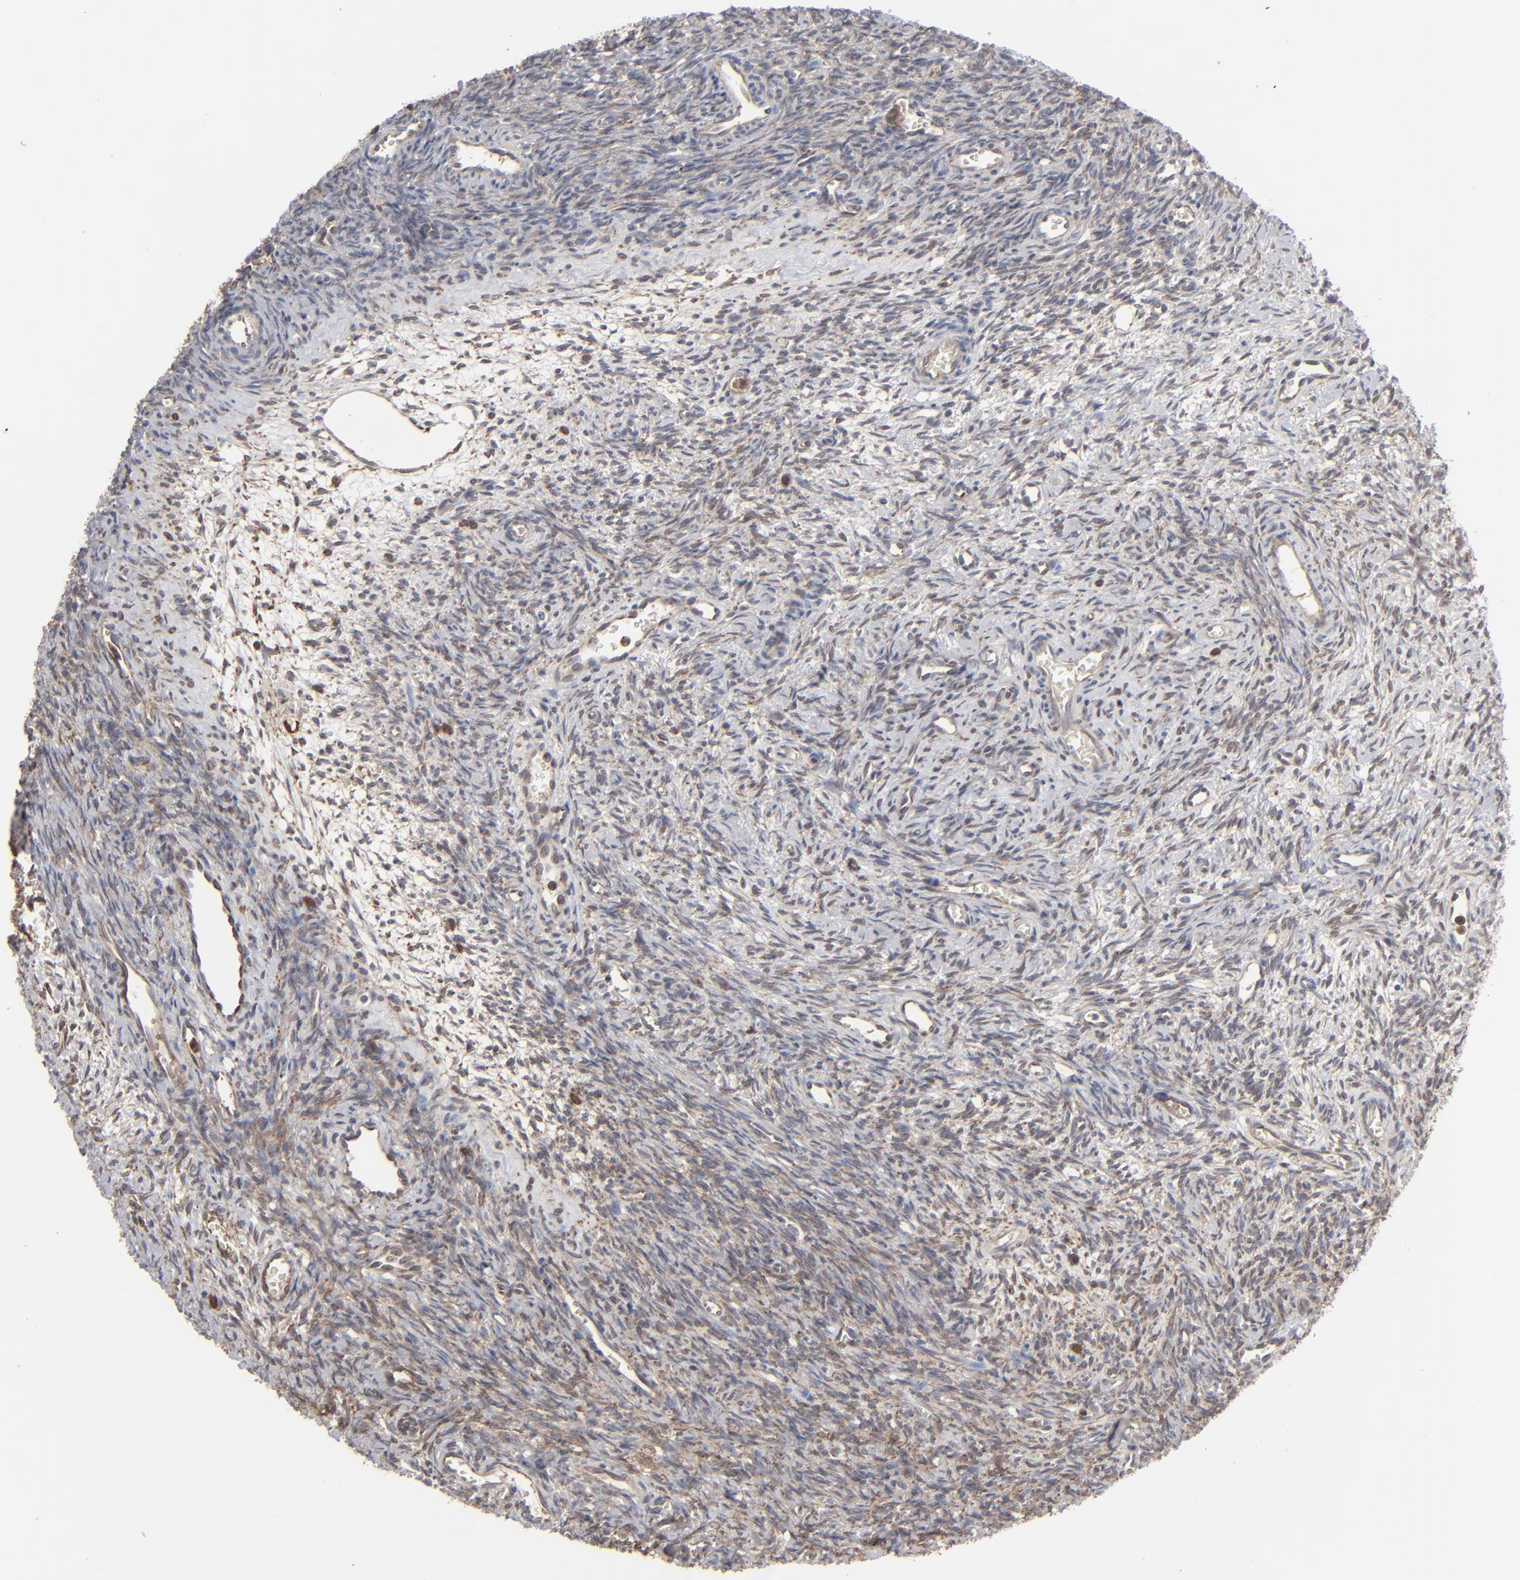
{"staining": {"intensity": "moderate", "quantity": ">75%", "location": "cytoplasmic/membranous"}, "tissue": "ovary", "cell_type": "Follicle cells", "image_type": "normal", "snomed": [{"axis": "morphology", "description": "Normal tissue, NOS"}, {"axis": "topography", "description": "Ovary"}], "caption": "Immunohistochemistry (IHC) of unremarkable ovary reveals medium levels of moderate cytoplasmic/membranous staining in approximately >75% of follicle cells. (Brightfield microscopy of DAB IHC at high magnification).", "gene": "NME1", "patient": {"sex": "female", "age": 39}}